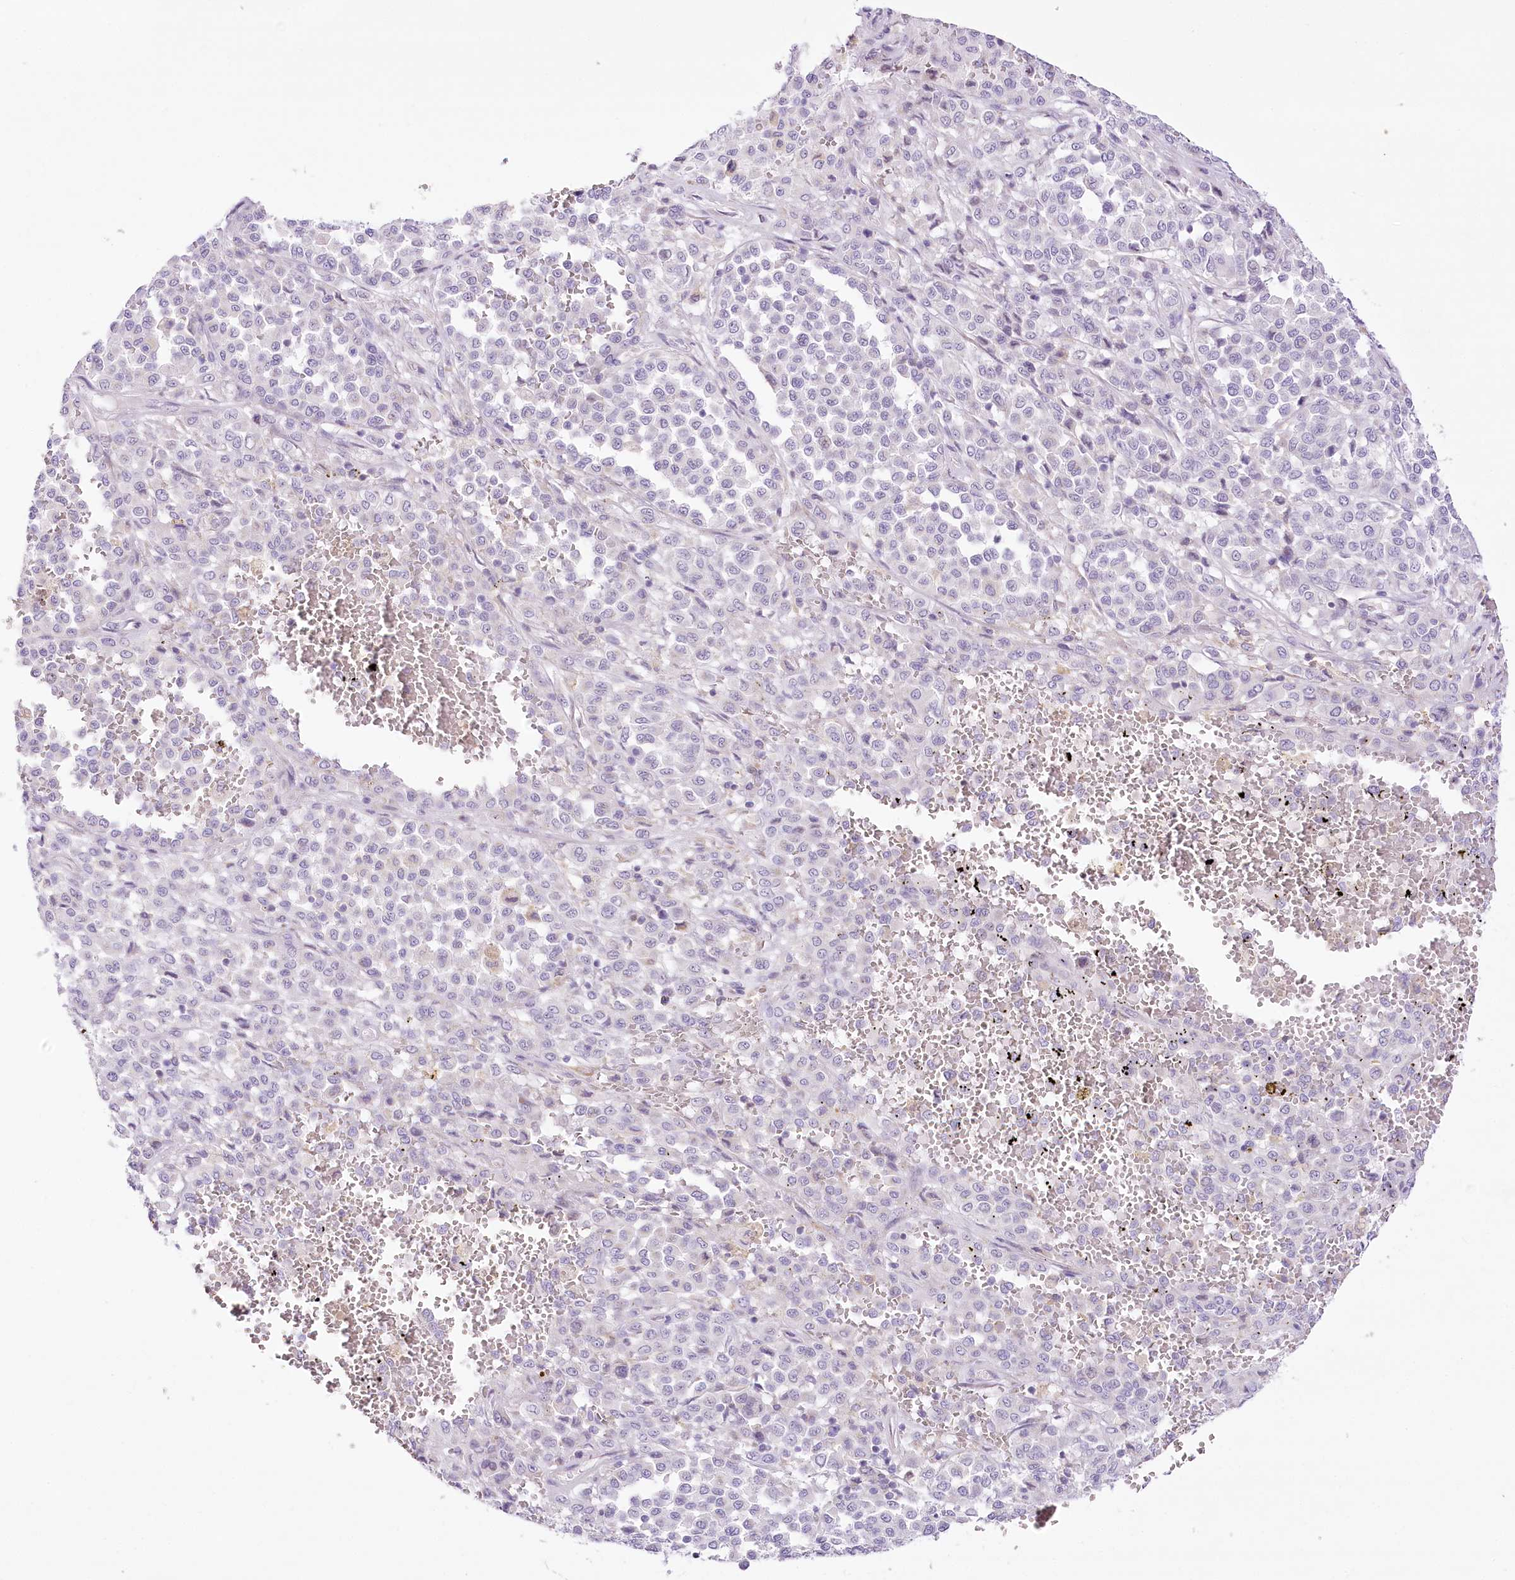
{"staining": {"intensity": "negative", "quantity": "none", "location": "none"}, "tissue": "melanoma", "cell_type": "Tumor cells", "image_type": "cancer", "snomed": [{"axis": "morphology", "description": "Malignant melanoma, Metastatic site"}, {"axis": "topography", "description": "Pancreas"}], "caption": "Tumor cells are negative for protein expression in human malignant melanoma (metastatic site).", "gene": "CCDC30", "patient": {"sex": "female", "age": 30}}